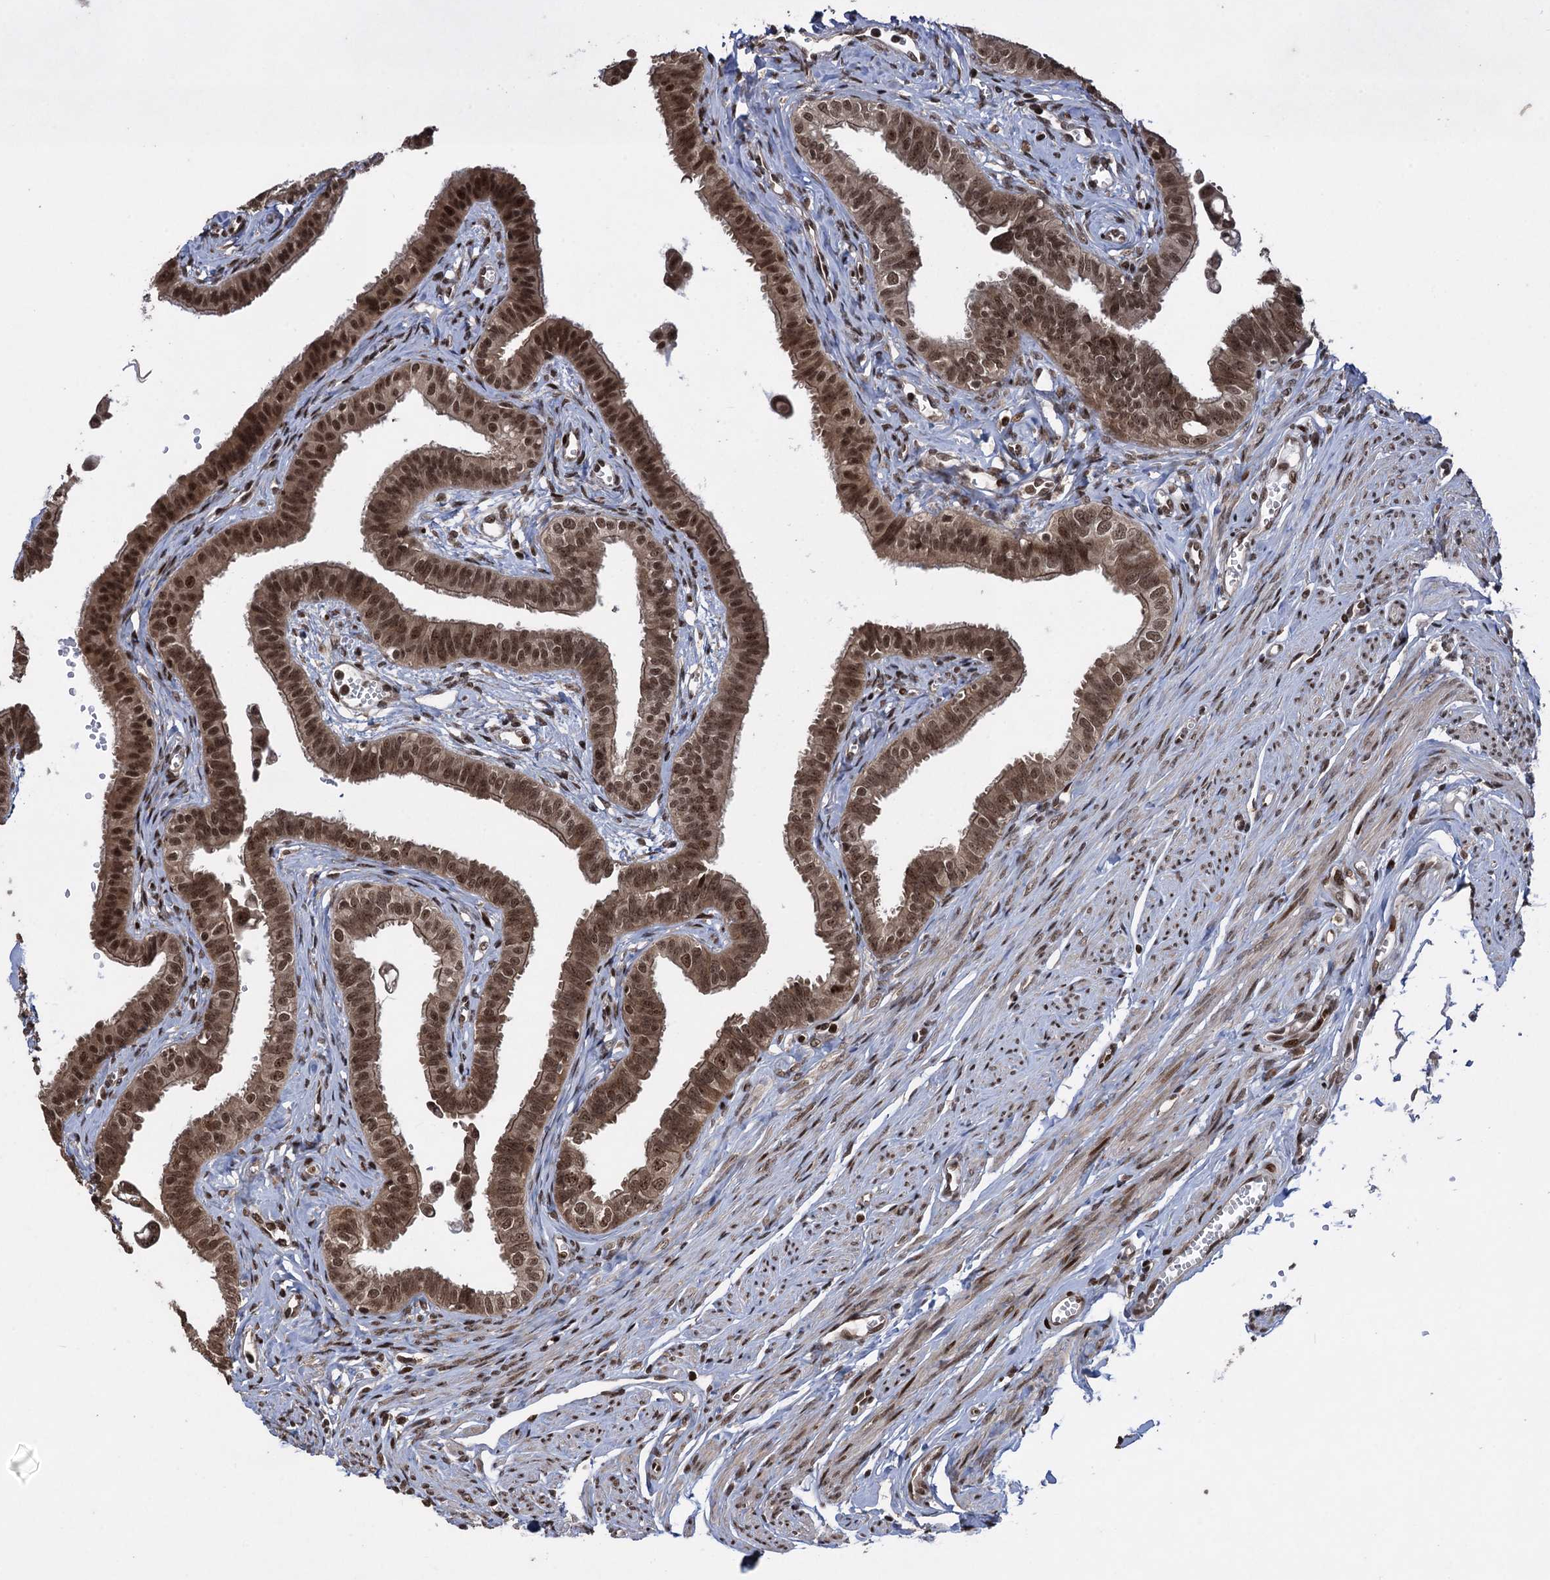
{"staining": {"intensity": "strong", "quantity": ">75%", "location": "cytoplasmic/membranous,nuclear"}, "tissue": "fallopian tube", "cell_type": "Glandular cells", "image_type": "normal", "snomed": [{"axis": "morphology", "description": "Normal tissue, NOS"}, {"axis": "morphology", "description": "Carcinoma, NOS"}, {"axis": "topography", "description": "Fallopian tube"}, {"axis": "topography", "description": "Ovary"}], "caption": "A histopathology image of human fallopian tube stained for a protein displays strong cytoplasmic/membranous,nuclear brown staining in glandular cells.", "gene": "ZNF169", "patient": {"sex": "female", "age": 59}}